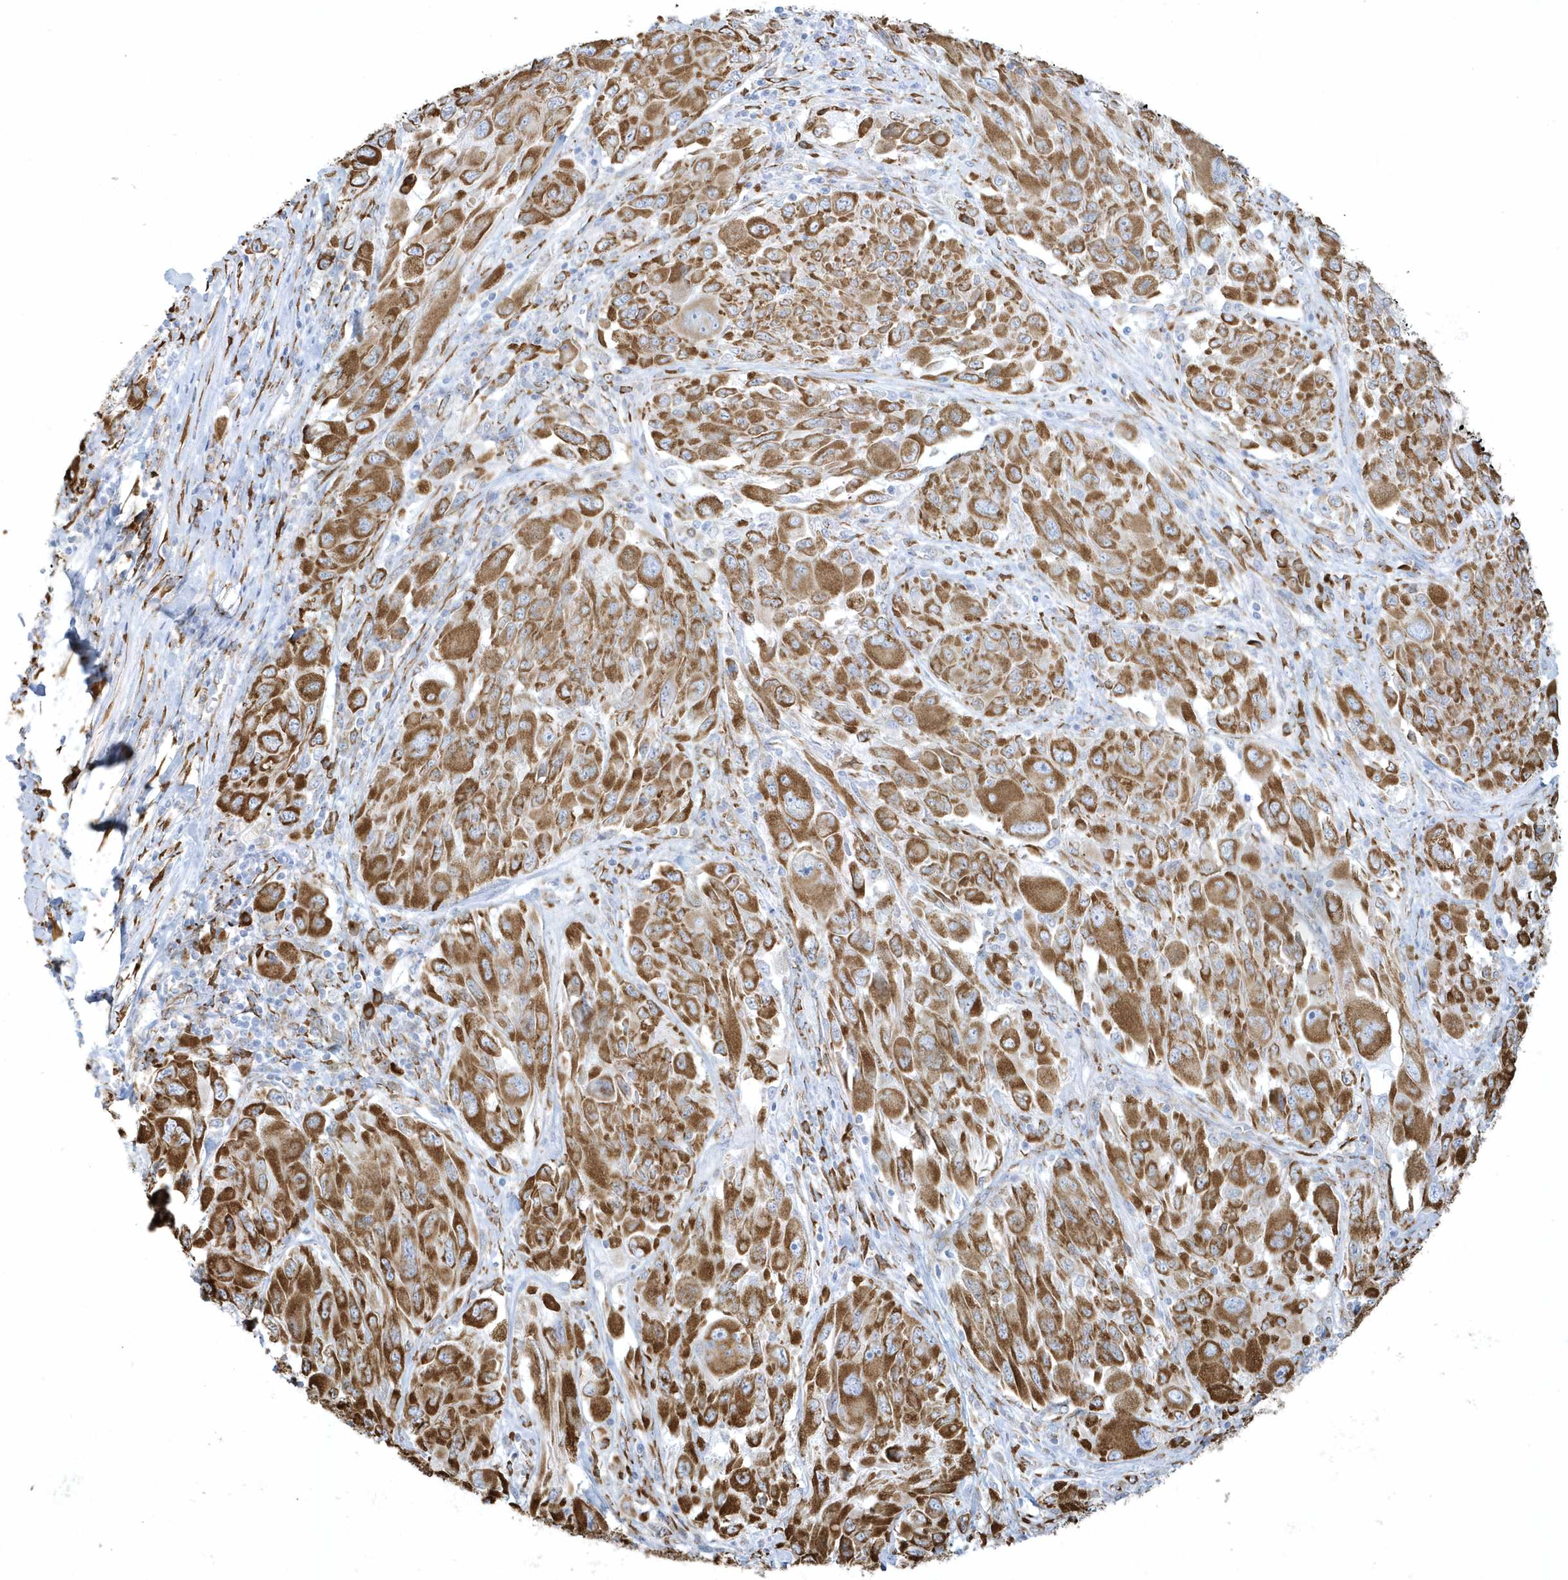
{"staining": {"intensity": "strong", "quantity": ">75%", "location": "cytoplasmic/membranous"}, "tissue": "melanoma", "cell_type": "Tumor cells", "image_type": "cancer", "snomed": [{"axis": "morphology", "description": "Malignant melanoma, NOS"}, {"axis": "topography", "description": "Skin"}], "caption": "IHC (DAB) staining of malignant melanoma reveals strong cytoplasmic/membranous protein expression in approximately >75% of tumor cells.", "gene": "DCAF1", "patient": {"sex": "female", "age": 91}}